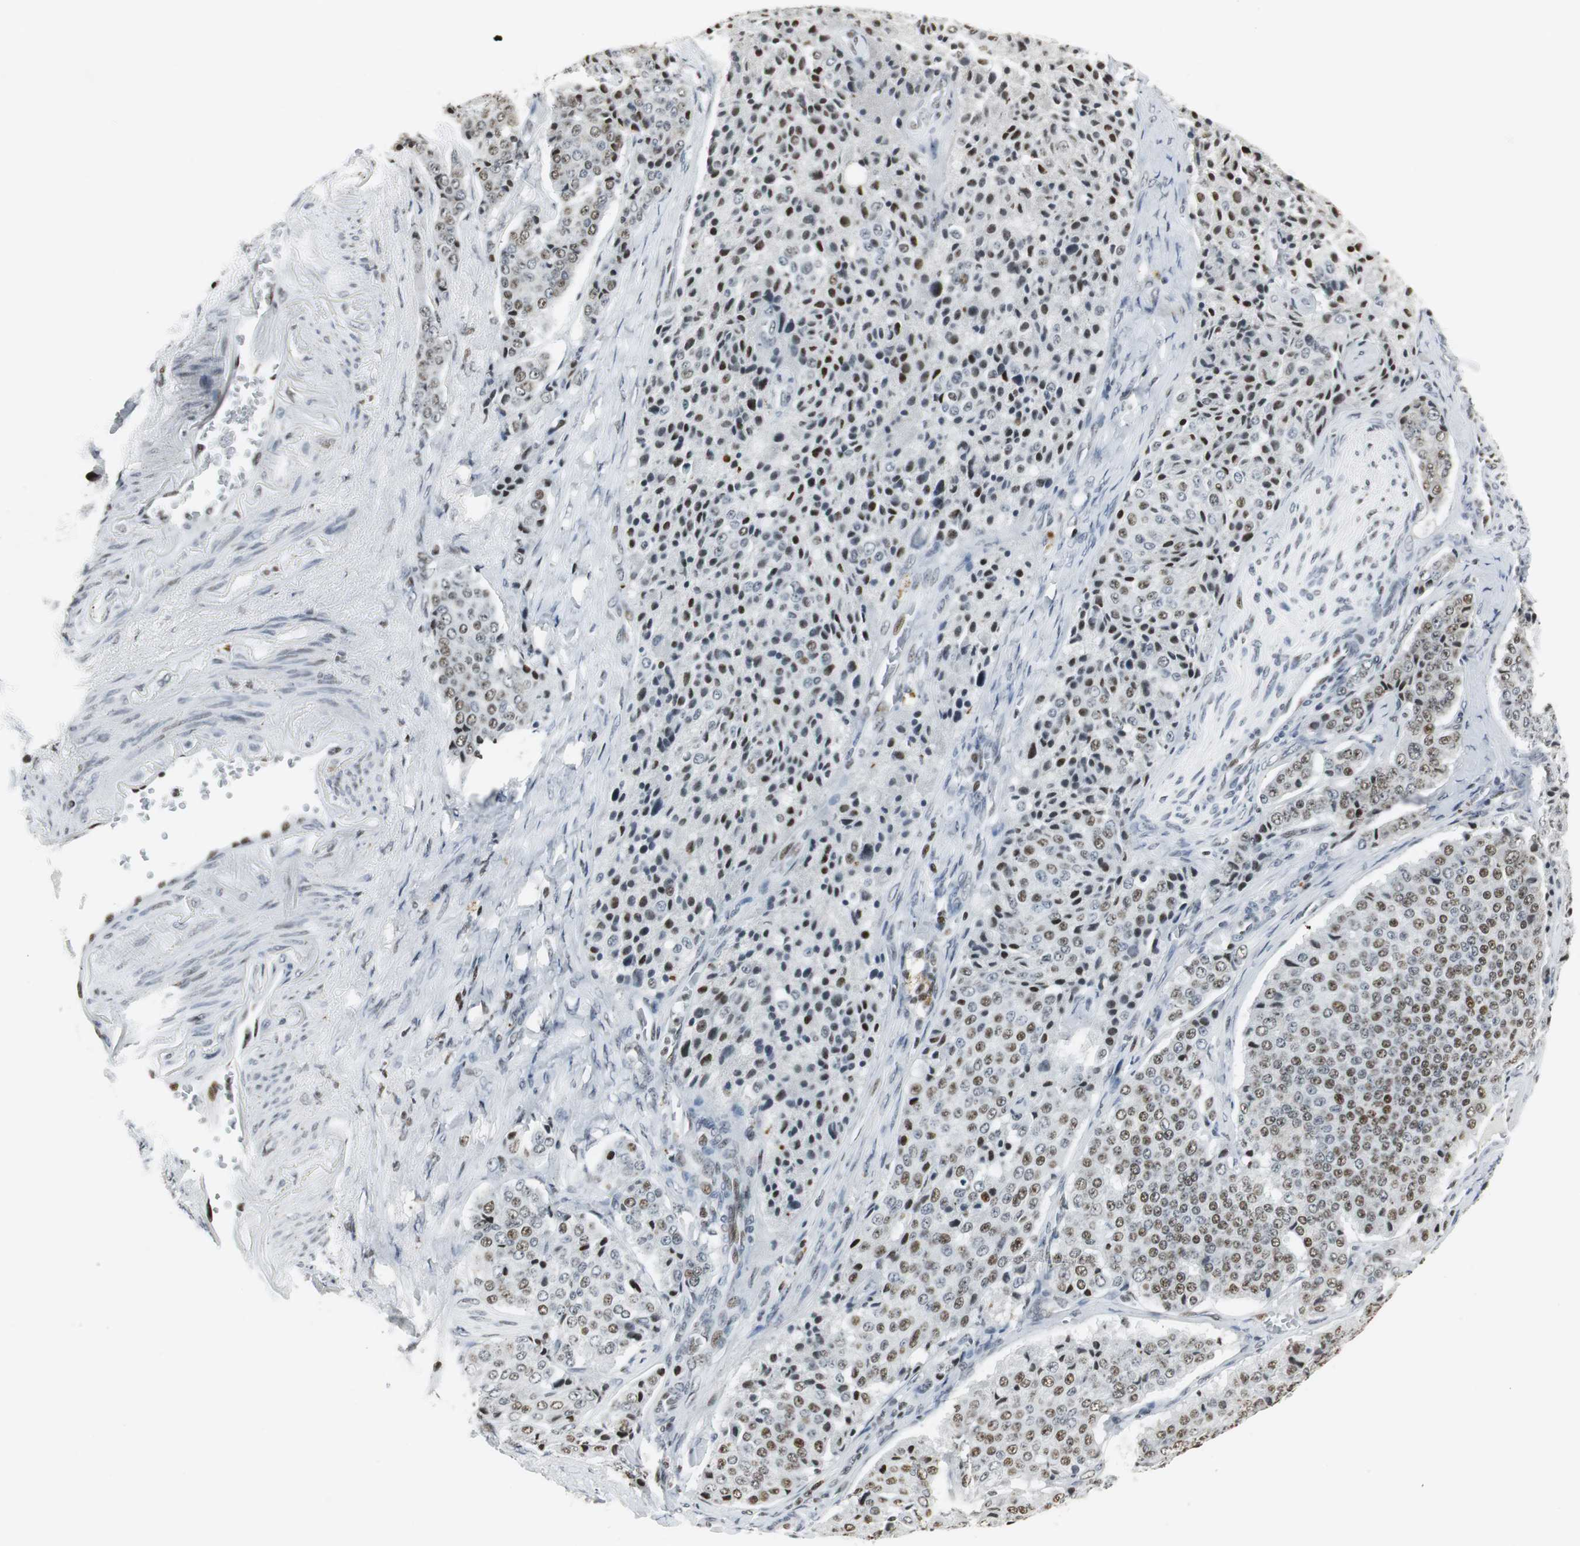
{"staining": {"intensity": "weak", "quantity": ">75%", "location": "nuclear"}, "tissue": "carcinoid", "cell_type": "Tumor cells", "image_type": "cancer", "snomed": [{"axis": "morphology", "description": "Carcinoid, malignant, NOS"}, {"axis": "topography", "description": "Colon"}], "caption": "Weak nuclear expression is appreciated in approximately >75% of tumor cells in malignant carcinoid.", "gene": "RBBP4", "patient": {"sex": "female", "age": 61}}